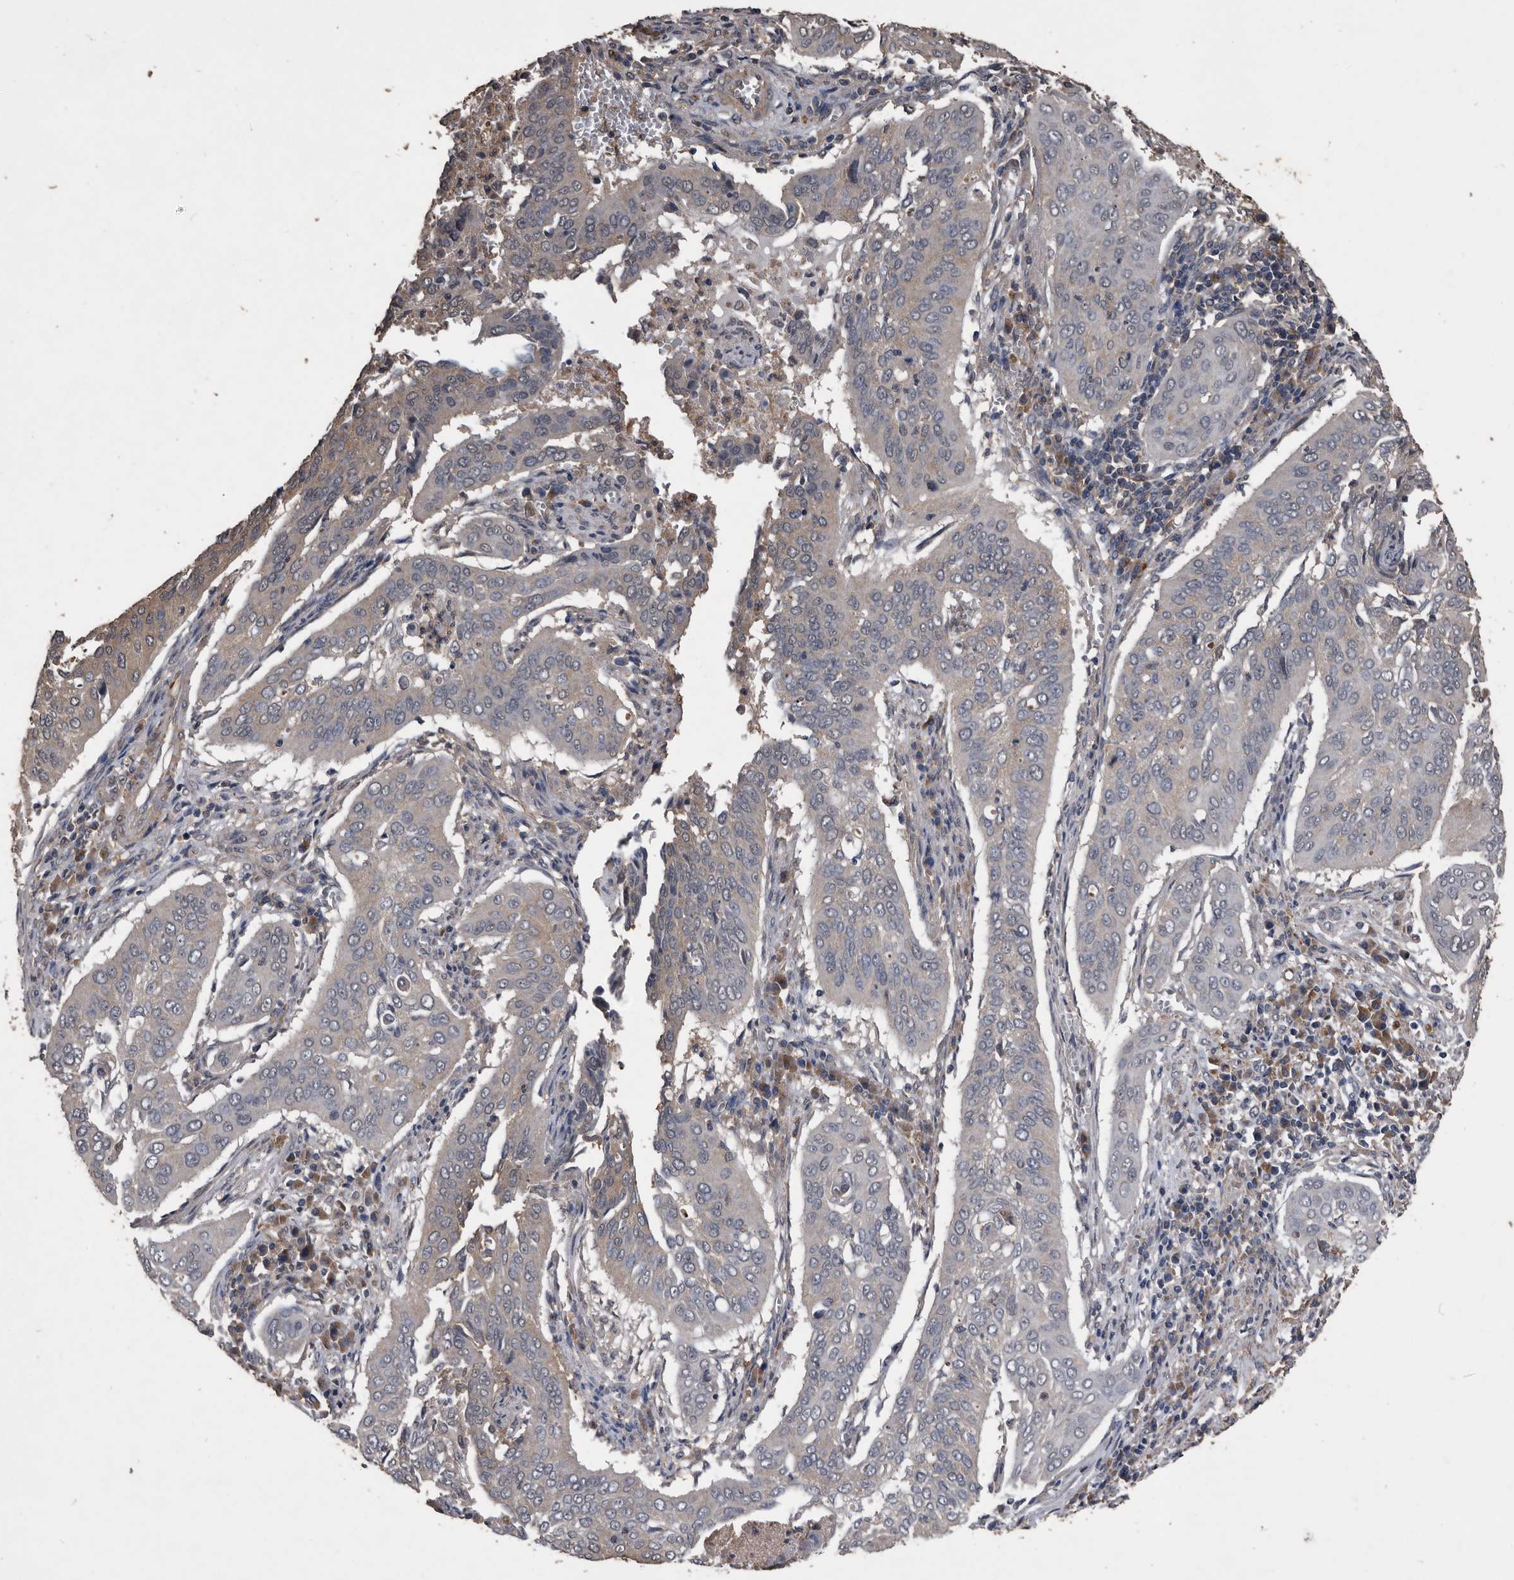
{"staining": {"intensity": "weak", "quantity": "<25%", "location": "cytoplasmic/membranous"}, "tissue": "cervical cancer", "cell_type": "Tumor cells", "image_type": "cancer", "snomed": [{"axis": "morphology", "description": "Squamous cell carcinoma, NOS"}, {"axis": "topography", "description": "Cervix"}], "caption": "DAB immunohistochemical staining of human cervical squamous cell carcinoma demonstrates no significant expression in tumor cells.", "gene": "NRBP1", "patient": {"sex": "female", "age": 39}}